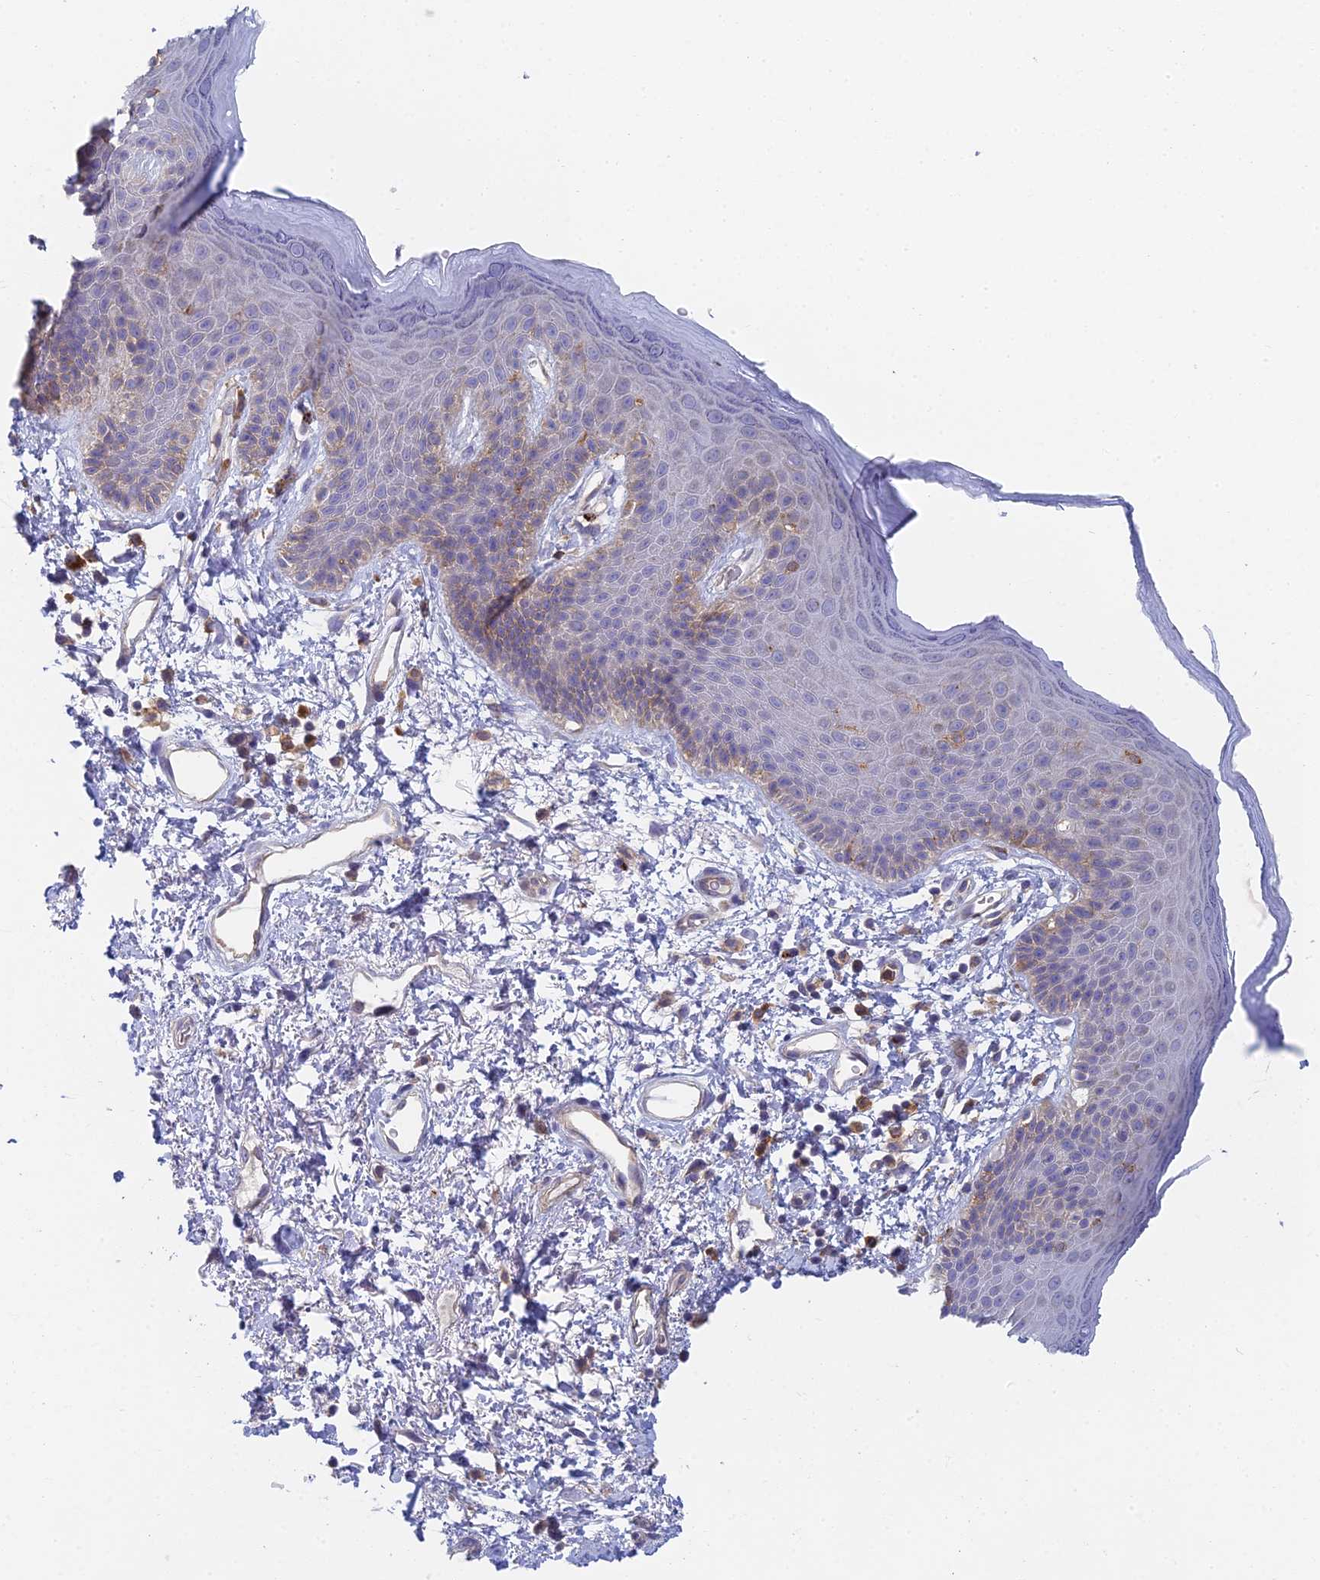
{"staining": {"intensity": "weak", "quantity": "<25%", "location": "cytoplasmic/membranous"}, "tissue": "skin", "cell_type": "Epidermal cells", "image_type": "normal", "snomed": [{"axis": "morphology", "description": "Normal tissue, NOS"}, {"axis": "topography", "description": "Anal"}], "caption": "The image demonstrates no staining of epidermal cells in benign skin. (DAB (3,3'-diaminobenzidine) IHC visualized using brightfield microscopy, high magnification).", "gene": "STRN4", "patient": {"sex": "female", "age": 46}}